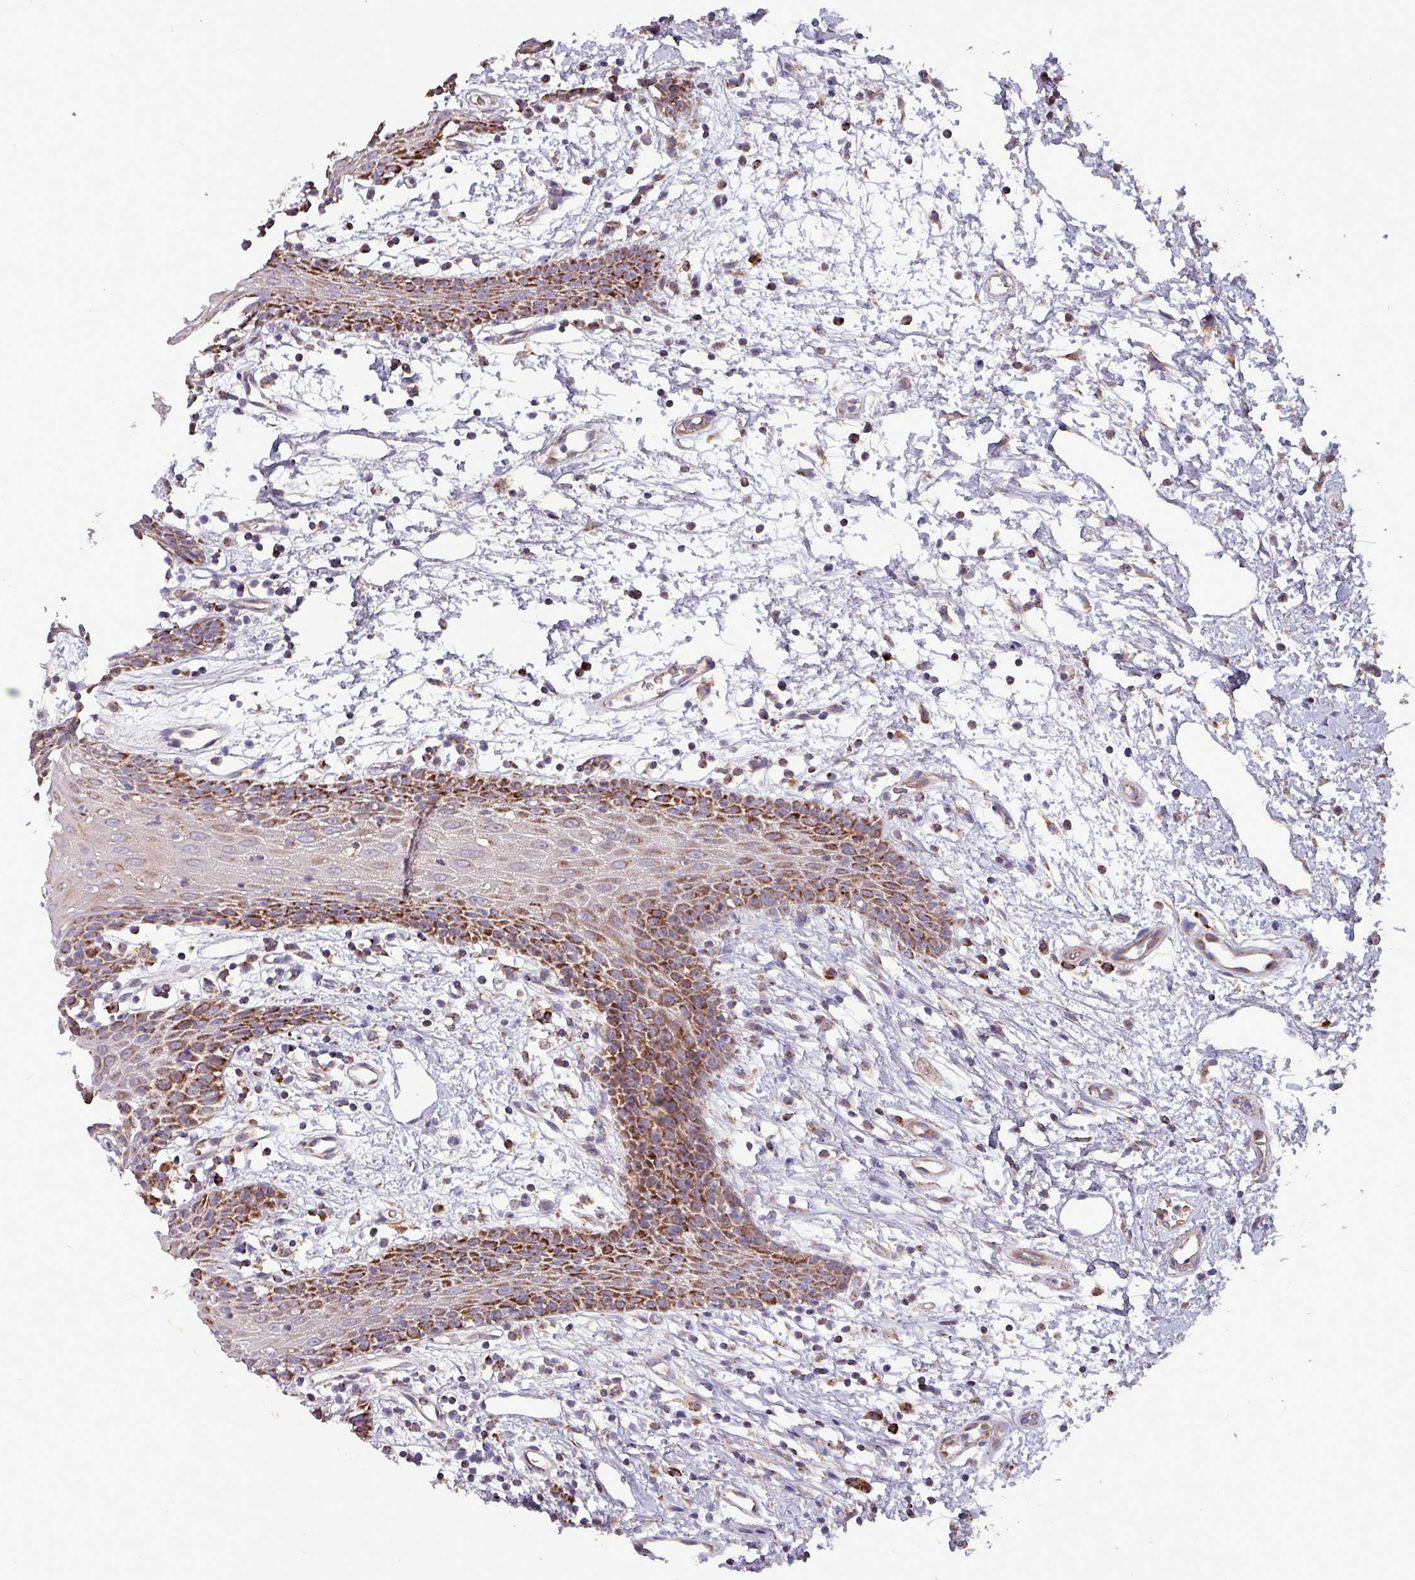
{"staining": {"intensity": "strong", "quantity": "25%-75%", "location": "cytoplasmic/membranous"}, "tissue": "oral mucosa", "cell_type": "Squamous epithelial cells", "image_type": "normal", "snomed": [{"axis": "morphology", "description": "Normal tissue, NOS"}, {"axis": "topography", "description": "Oral tissue"}, {"axis": "topography", "description": "Tounge, NOS"}], "caption": "The image exhibits immunohistochemical staining of normal oral mucosa. There is strong cytoplasmic/membranous positivity is present in approximately 25%-75% of squamous epithelial cells.", "gene": "ZNF322", "patient": {"sex": "female", "age": 59}}